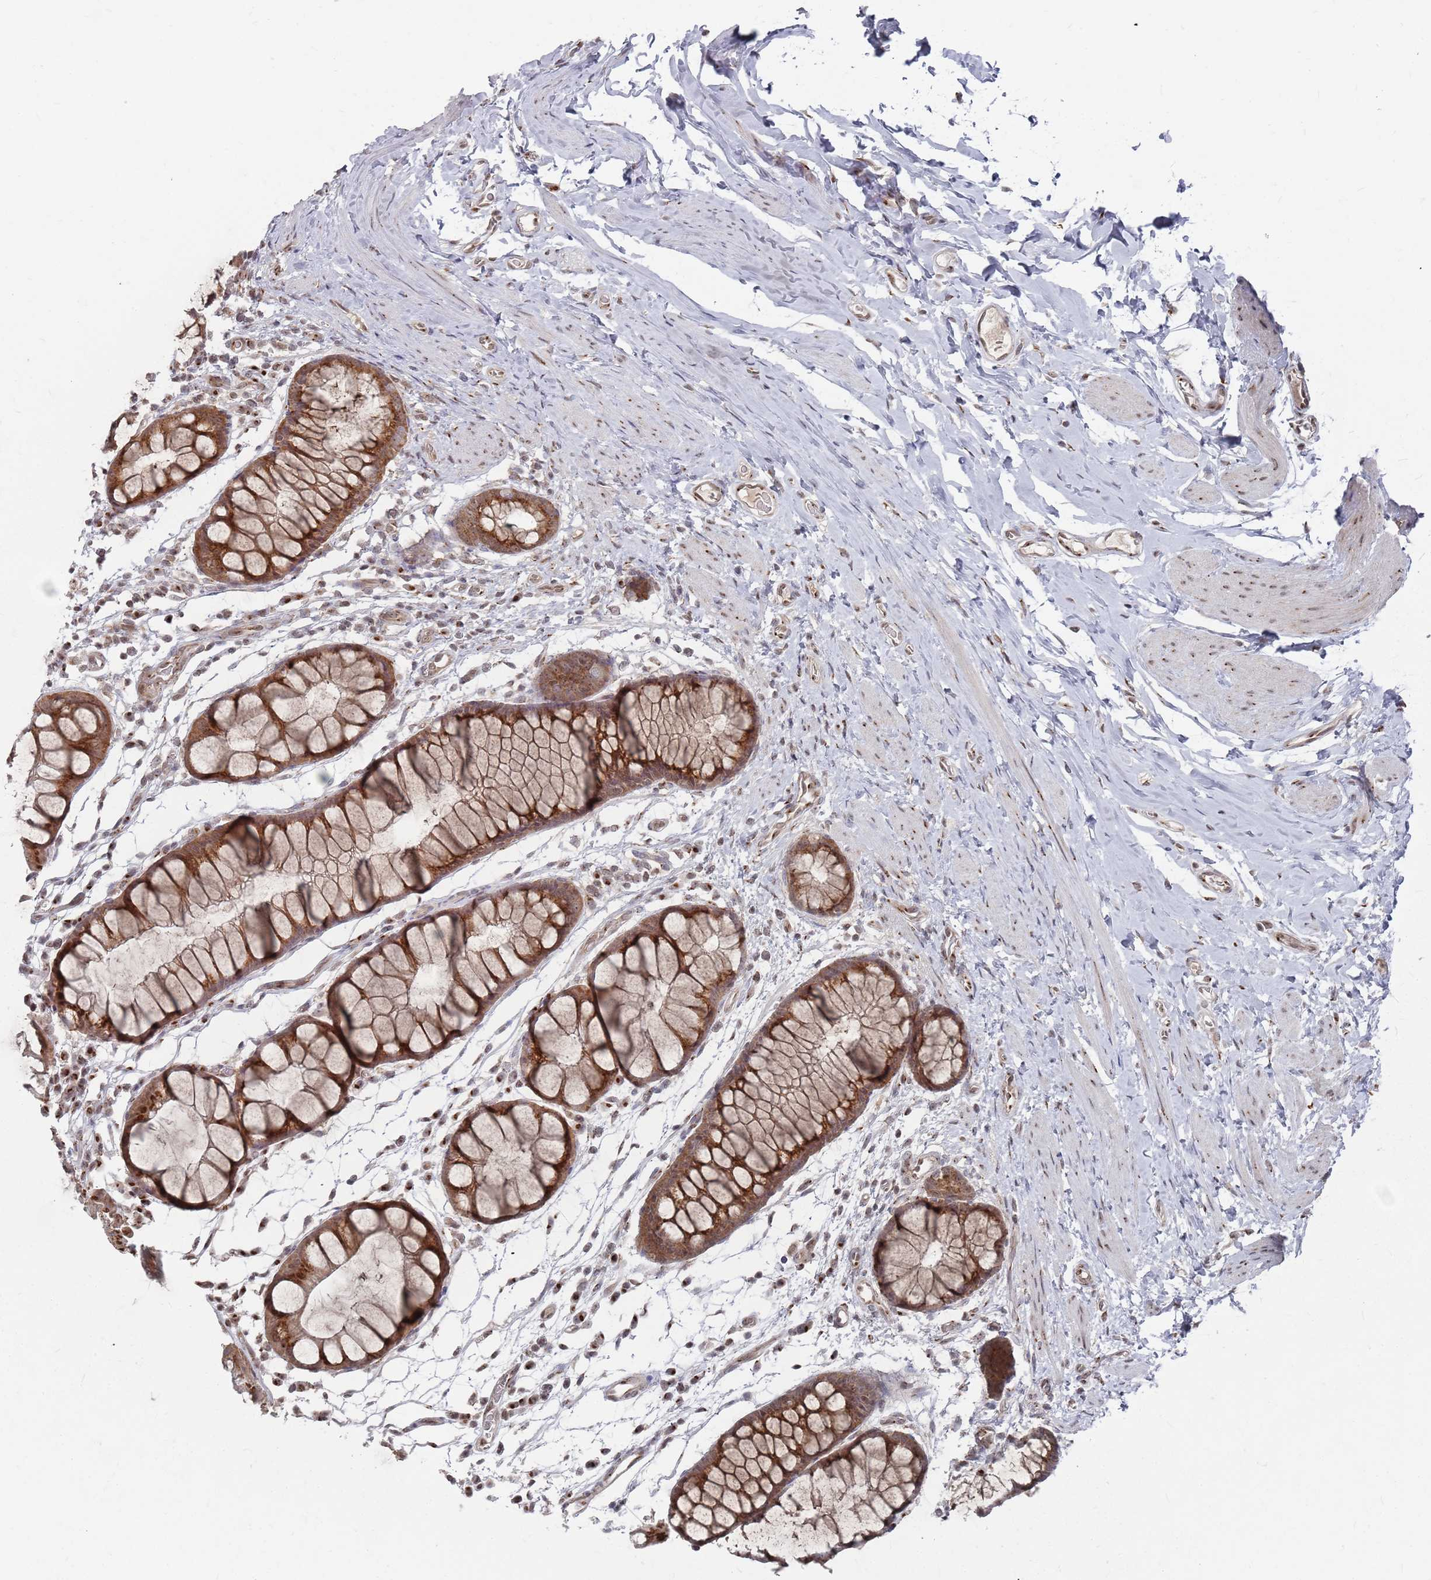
{"staining": {"intensity": "weak", "quantity": ">75%", "location": "cytoplasmic/membranous"}, "tissue": "colon", "cell_type": "Endothelial cells", "image_type": "normal", "snomed": [{"axis": "morphology", "description": "Normal tissue, NOS"}, {"axis": "topography", "description": "Colon"}], "caption": "Approximately >75% of endothelial cells in normal human colon exhibit weak cytoplasmic/membranous protein staining as visualized by brown immunohistochemical staining.", "gene": "FMO4", "patient": {"sex": "female", "age": 62}}